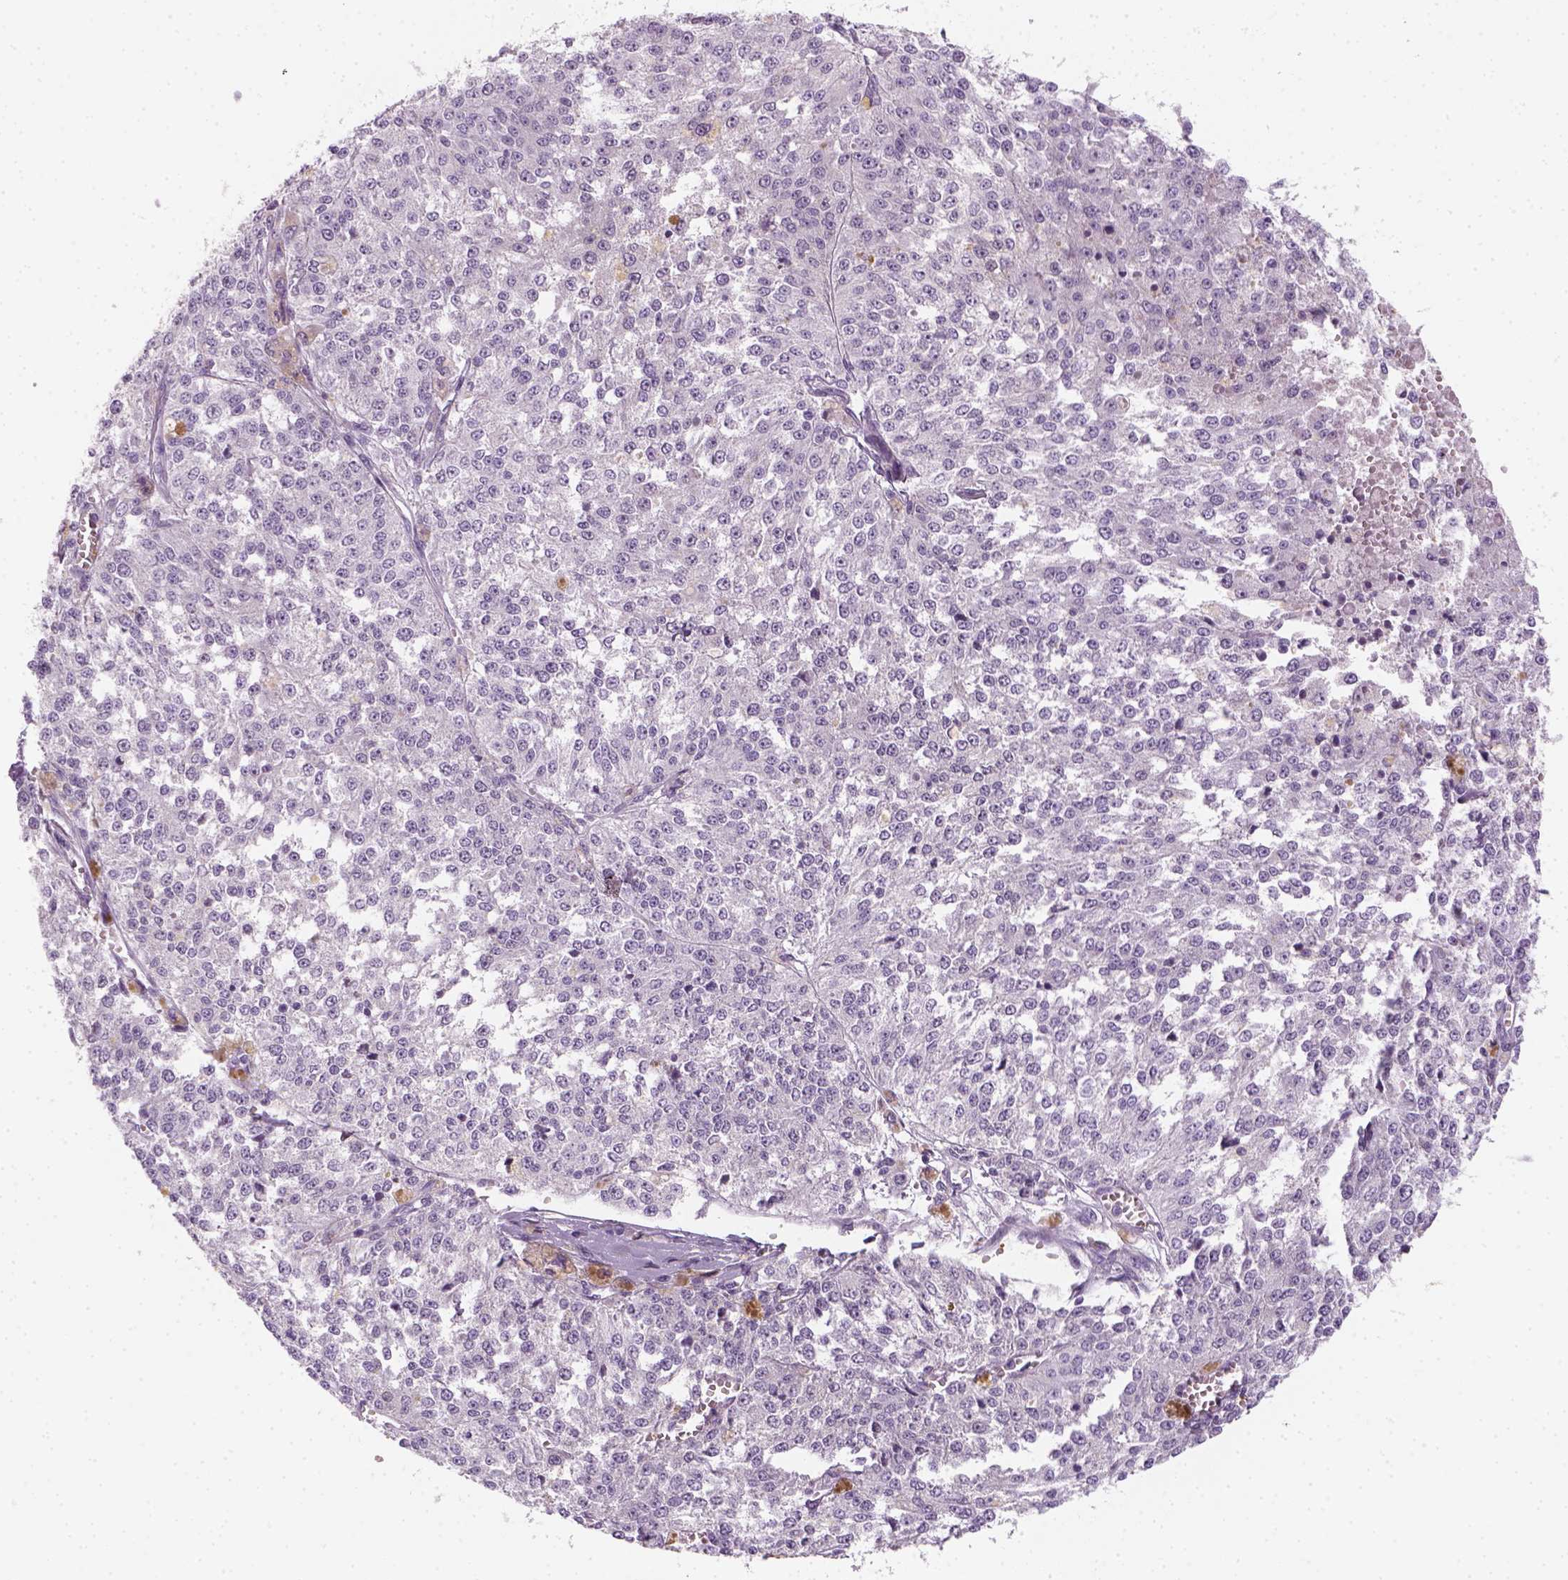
{"staining": {"intensity": "negative", "quantity": "none", "location": "none"}, "tissue": "melanoma", "cell_type": "Tumor cells", "image_type": "cancer", "snomed": [{"axis": "morphology", "description": "Malignant melanoma, Metastatic site"}, {"axis": "topography", "description": "Lymph node"}], "caption": "Malignant melanoma (metastatic site) was stained to show a protein in brown. There is no significant staining in tumor cells.", "gene": "FAM163B", "patient": {"sex": "female", "age": 64}}